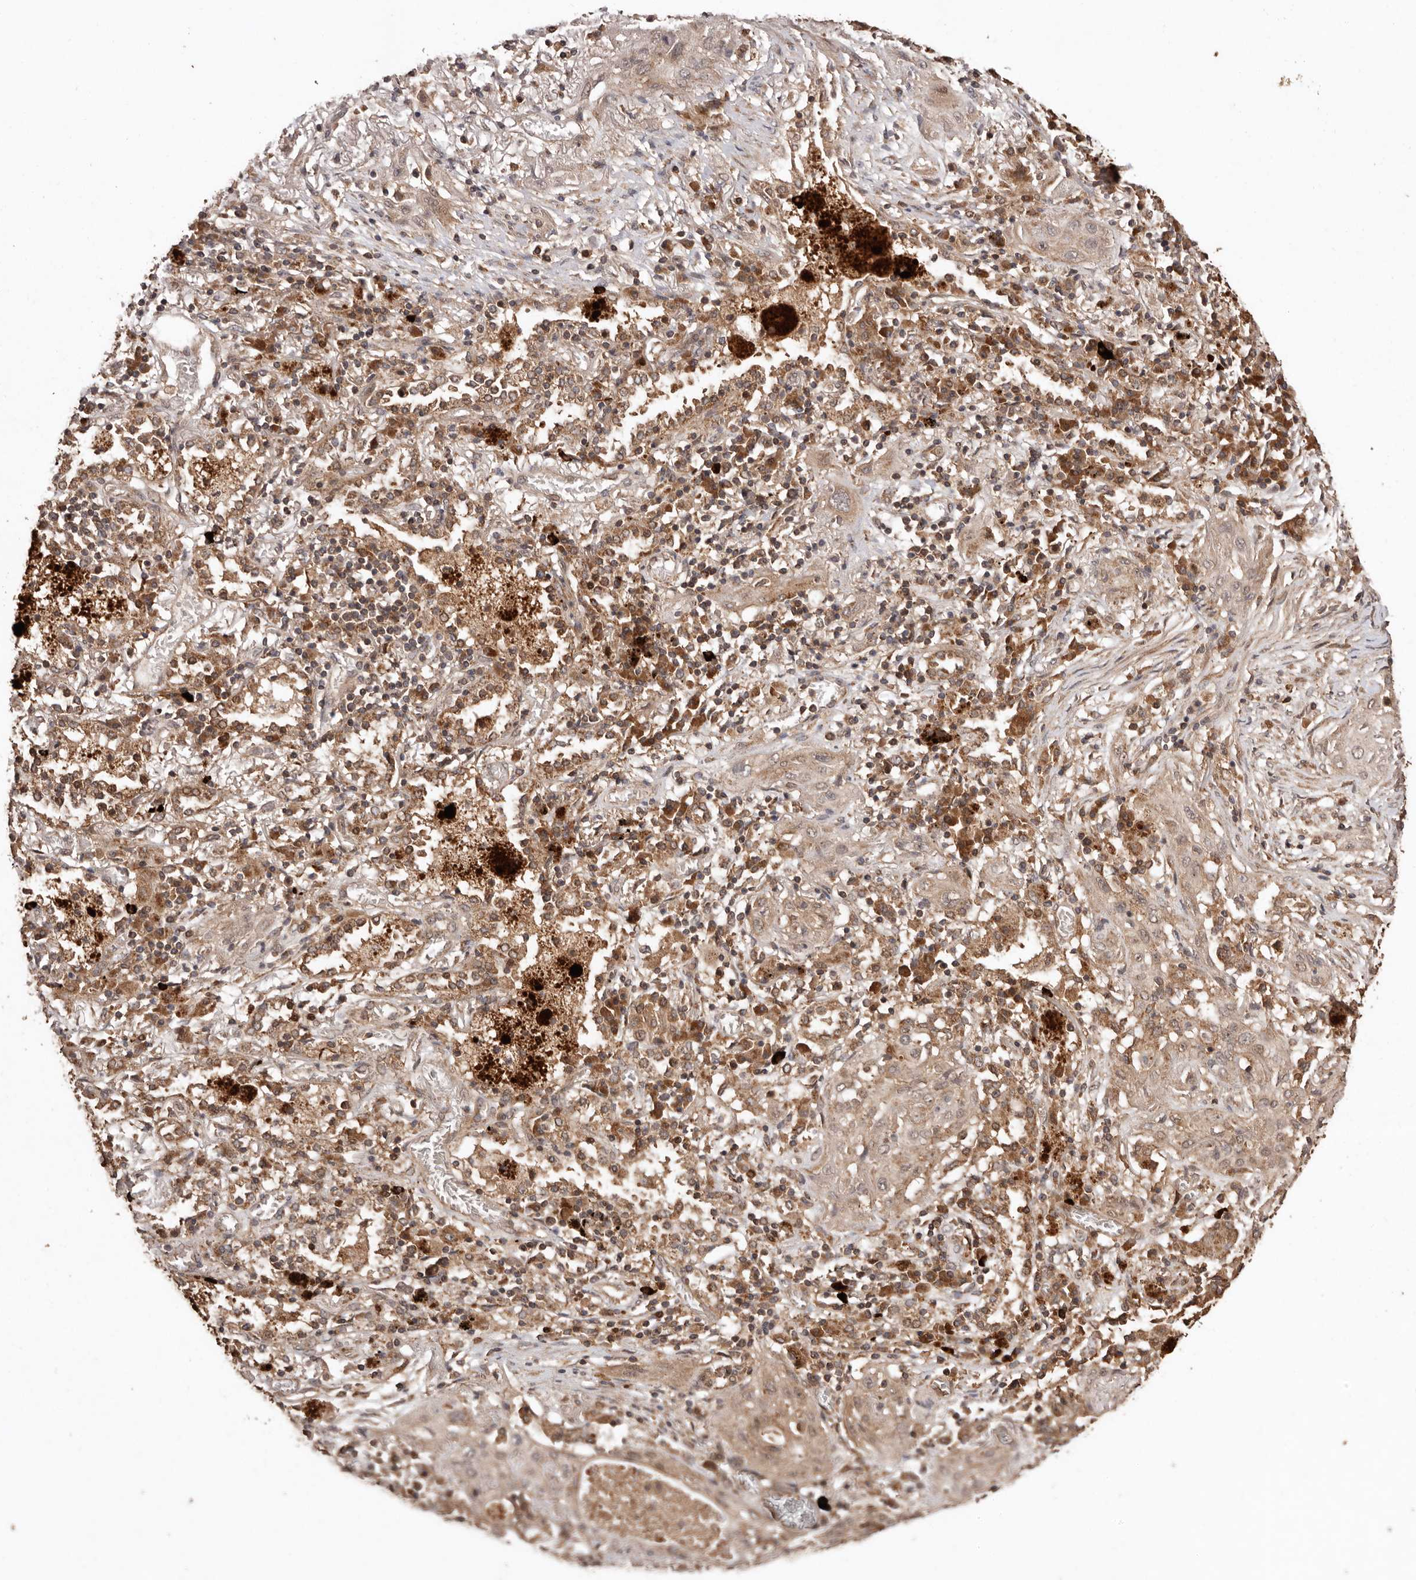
{"staining": {"intensity": "weak", "quantity": "25%-75%", "location": "cytoplasmic/membranous"}, "tissue": "lung cancer", "cell_type": "Tumor cells", "image_type": "cancer", "snomed": [{"axis": "morphology", "description": "Squamous cell carcinoma, NOS"}, {"axis": "topography", "description": "Lung"}], "caption": "A photomicrograph of squamous cell carcinoma (lung) stained for a protein exhibits weak cytoplasmic/membranous brown staining in tumor cells.", "gene": "RWDD1", "patient": {"sex": "female", "age": 47}}